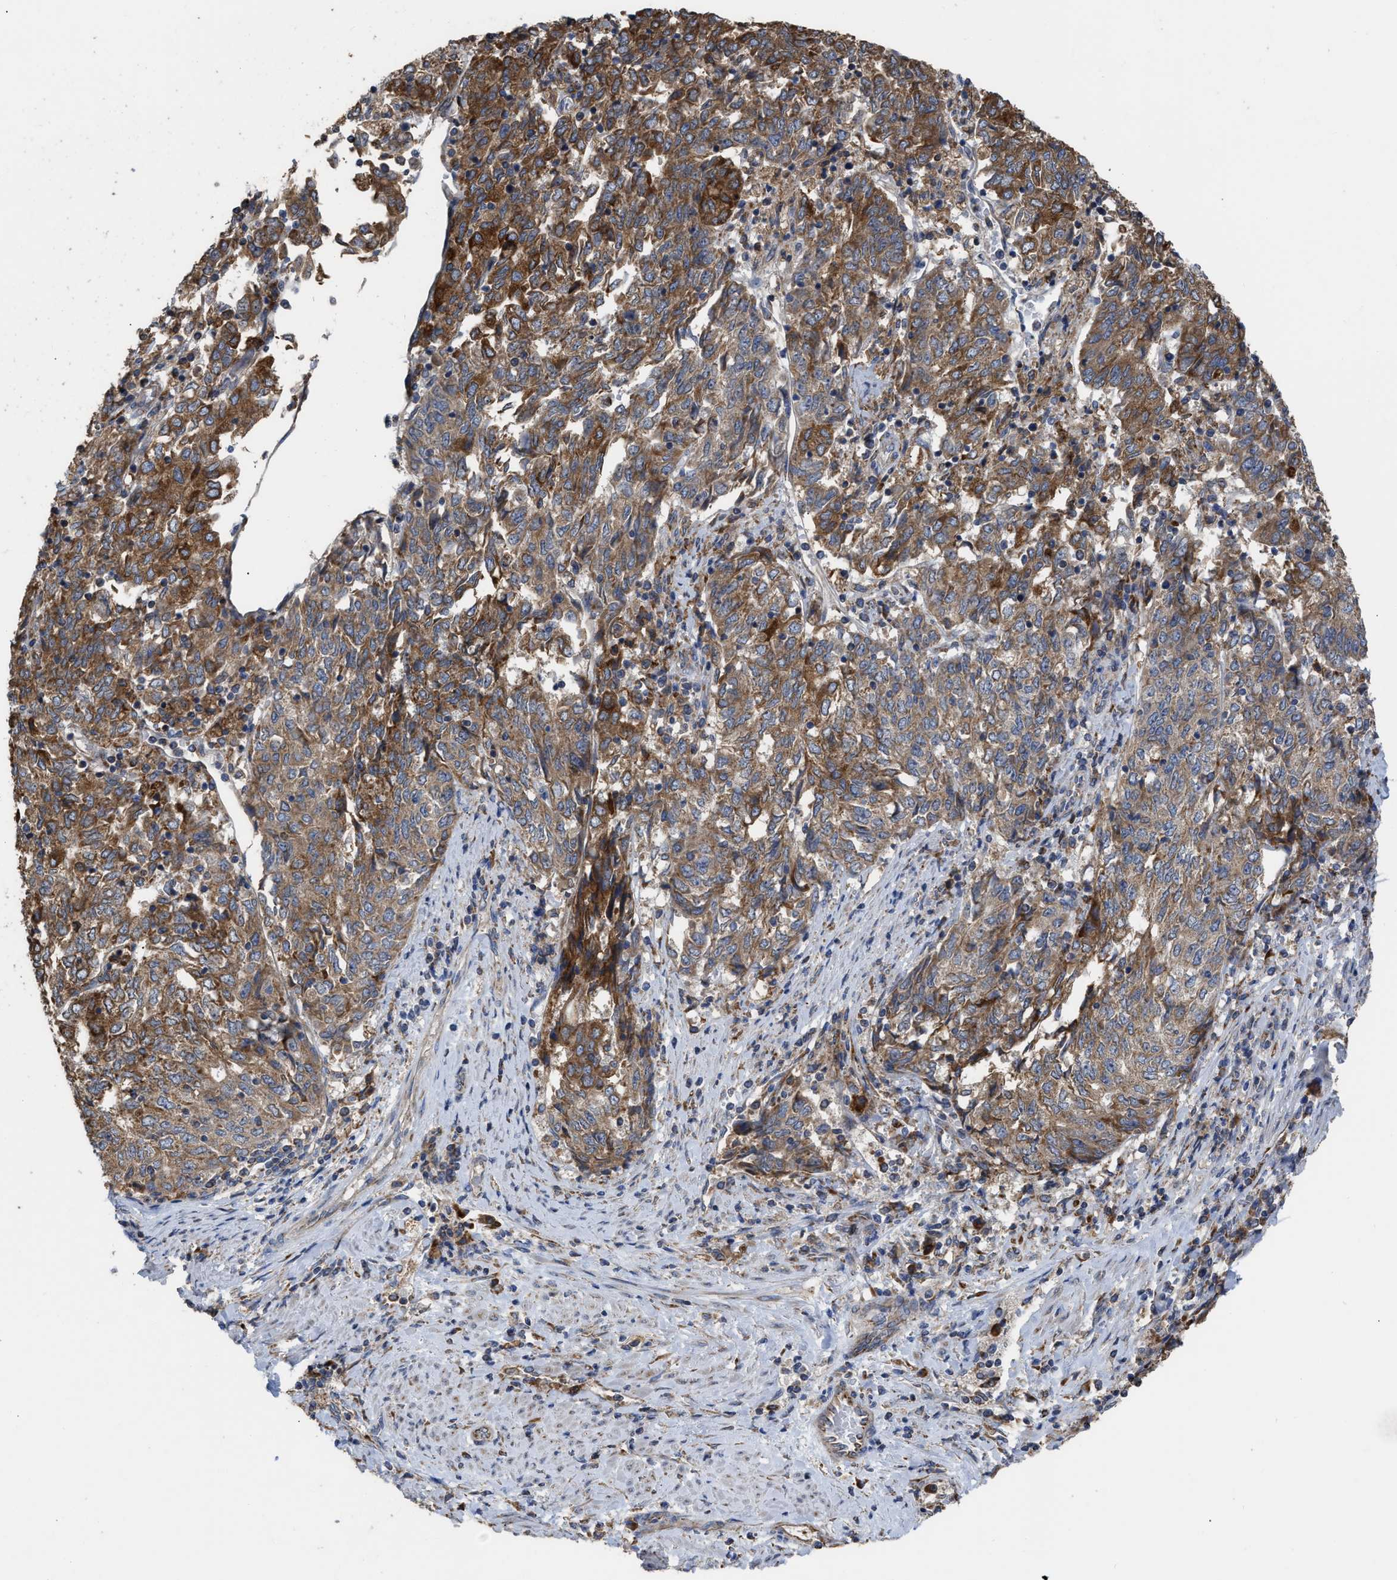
{"staining": {"intensity": "moderate", "quantity": ">75%", "location": "cytoplasmic/membranous"}, "tissue": "endometrial cancer", "cell_type": "Tumor cells", "image_type": "cancer", "snomed": [{"axis": "morphology", "description": "Adenocarcinoma, NOS"}, {"axis": "topography", "description": "Endometrium"}], "caption": "Protein expression analysis of adenocarcinoma (endometrial) reveals moderate cytoplasmic/membranous staining in about >75% of tumor cells.", "gene": "AK2", "patient": {"sex": "female", "age": 80}}